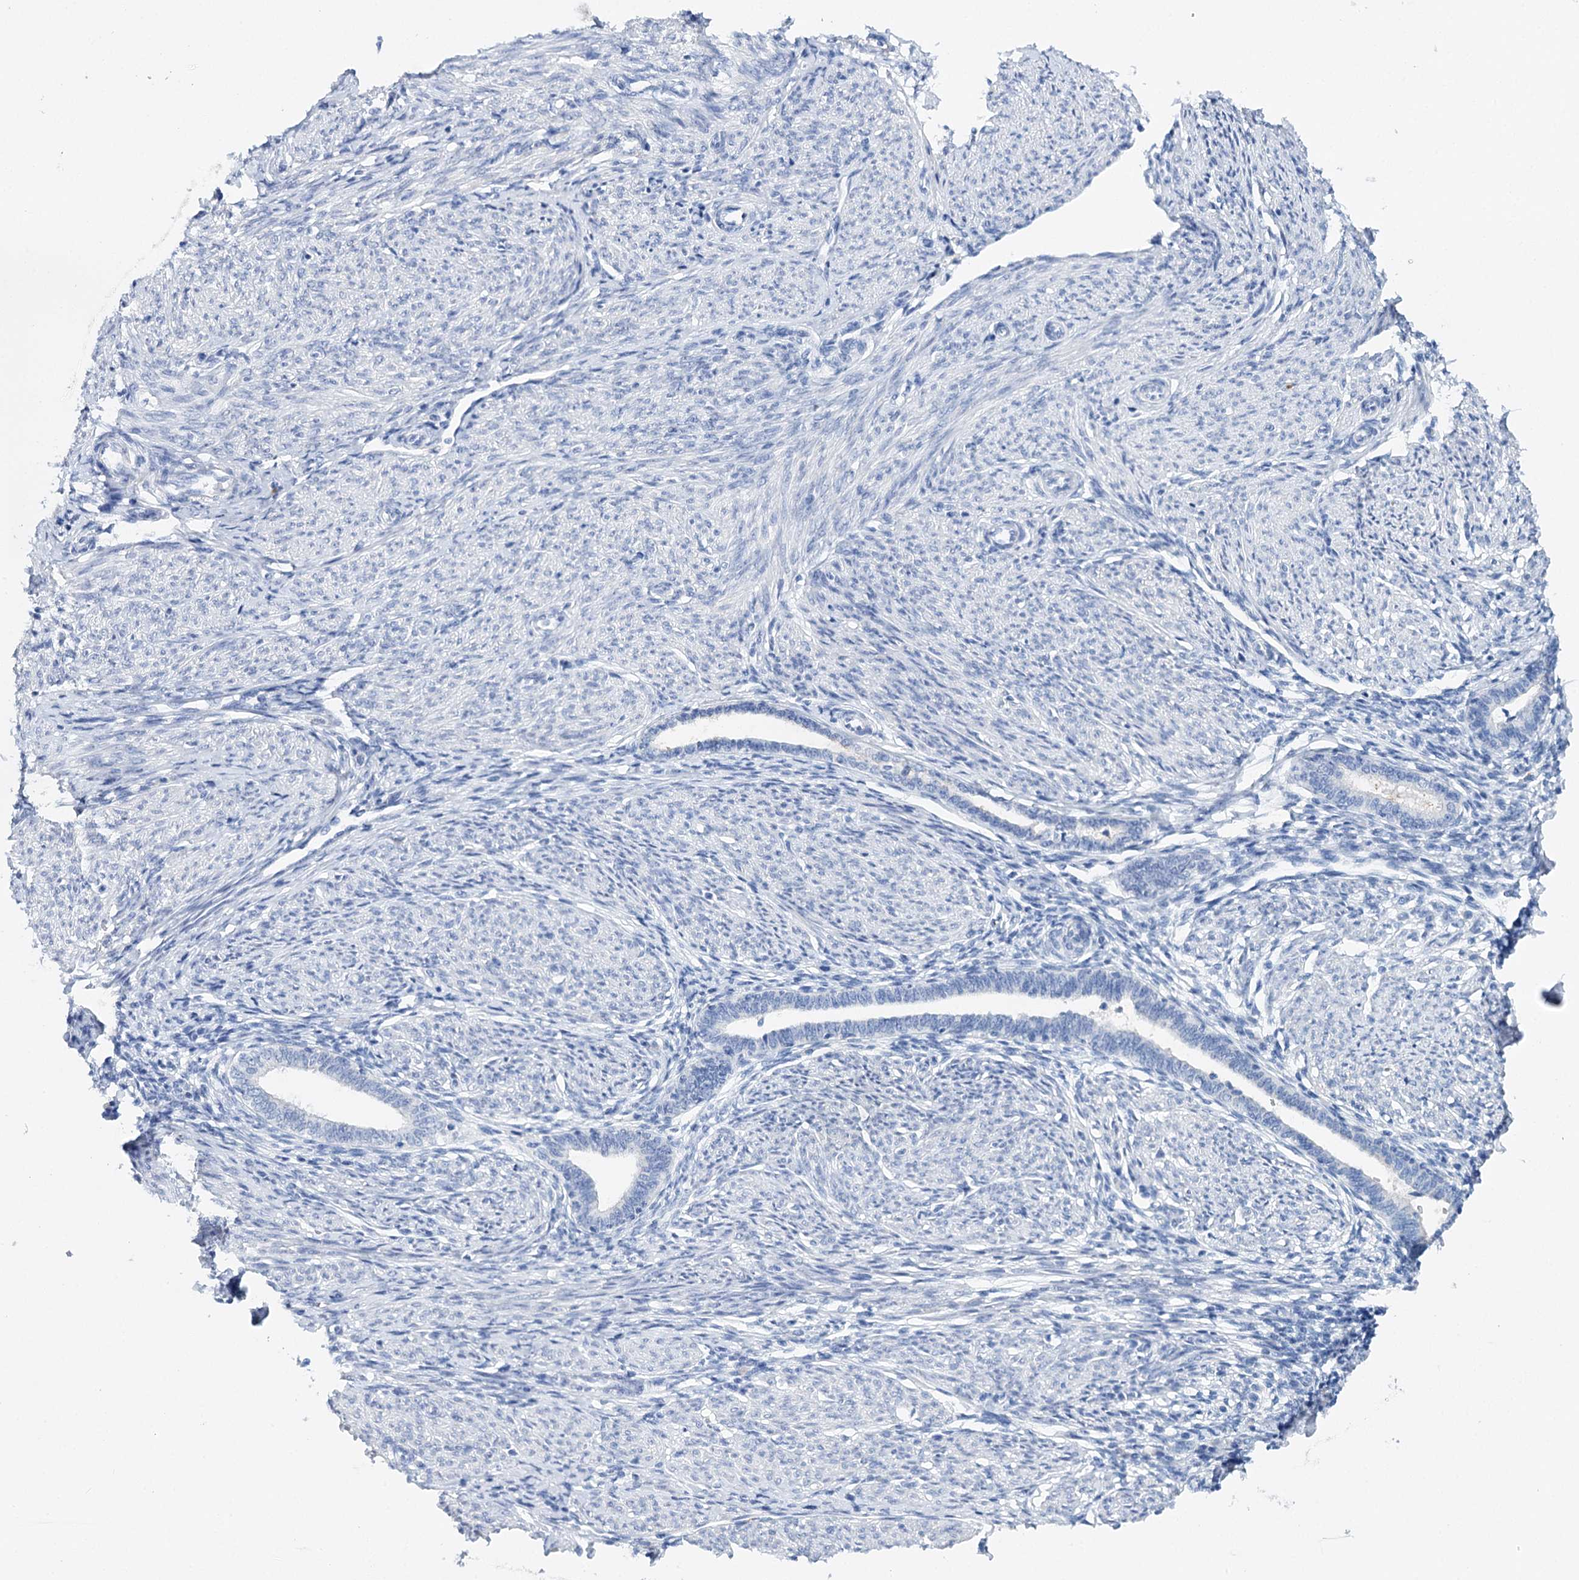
{"staining": {"intensity": "negative", "quantity": "none", "location": "none"}, "tissue": "endometrium", "cell_type": "Cells in endometrial stroma", "image_type": "normal", "snomed": [{"axis": "morphology", "description": "Normal tissue, NOS"}, {"axis": "topography", "description": "Endometrium"}], "caption": "This is a histopathology image of IHC staining of unremarkable endometrium, which shows no expression in cells in endometrial stroma. (DAB immunohistochemistry with hematoxylin counter stain).", "gene": "CEACAM8", "patient": {"sex": "female", "age": 72}}